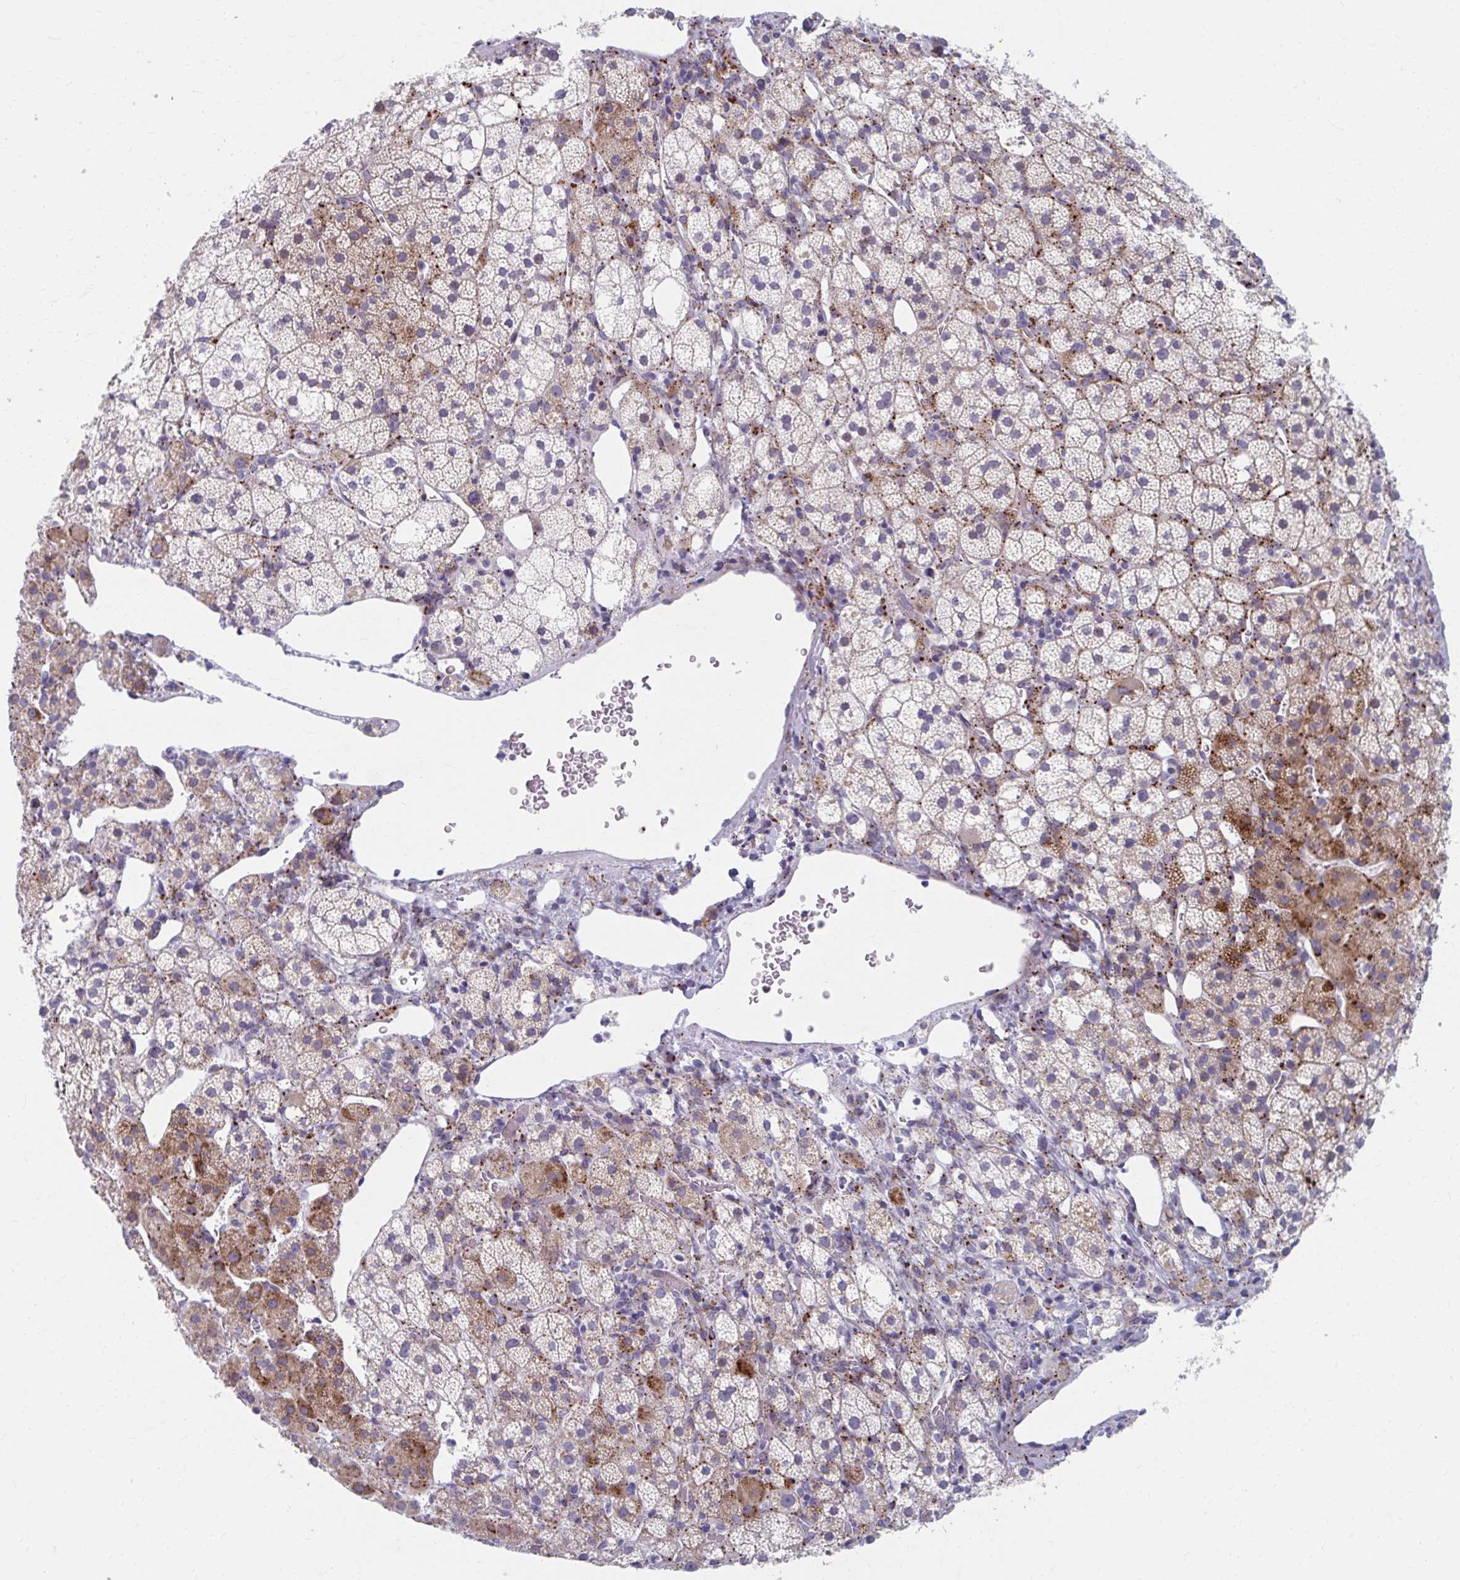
{"staining": {"intensity": "moderate", "quantity": "25%-75%", "location": "cytoplasmic/membranous"}, "tissue": "adrenal gland", "cell_type": "Glandular cells", "image_type": "normal", "snomed": [{"axis": "morphology", "description": "Normal tissue, NOS"}, {"axis": "topography", "description": "Adrenal gland"}], "caption": "About 25%-75% of glandular cells in normal human adrenal gland demonstrate moderate cytoplasmic/membranous protein staining as visualized by brown immunohistochemical staining.", "gene": "OLFM2", "patient": {"sex": "male", "age": 53}}